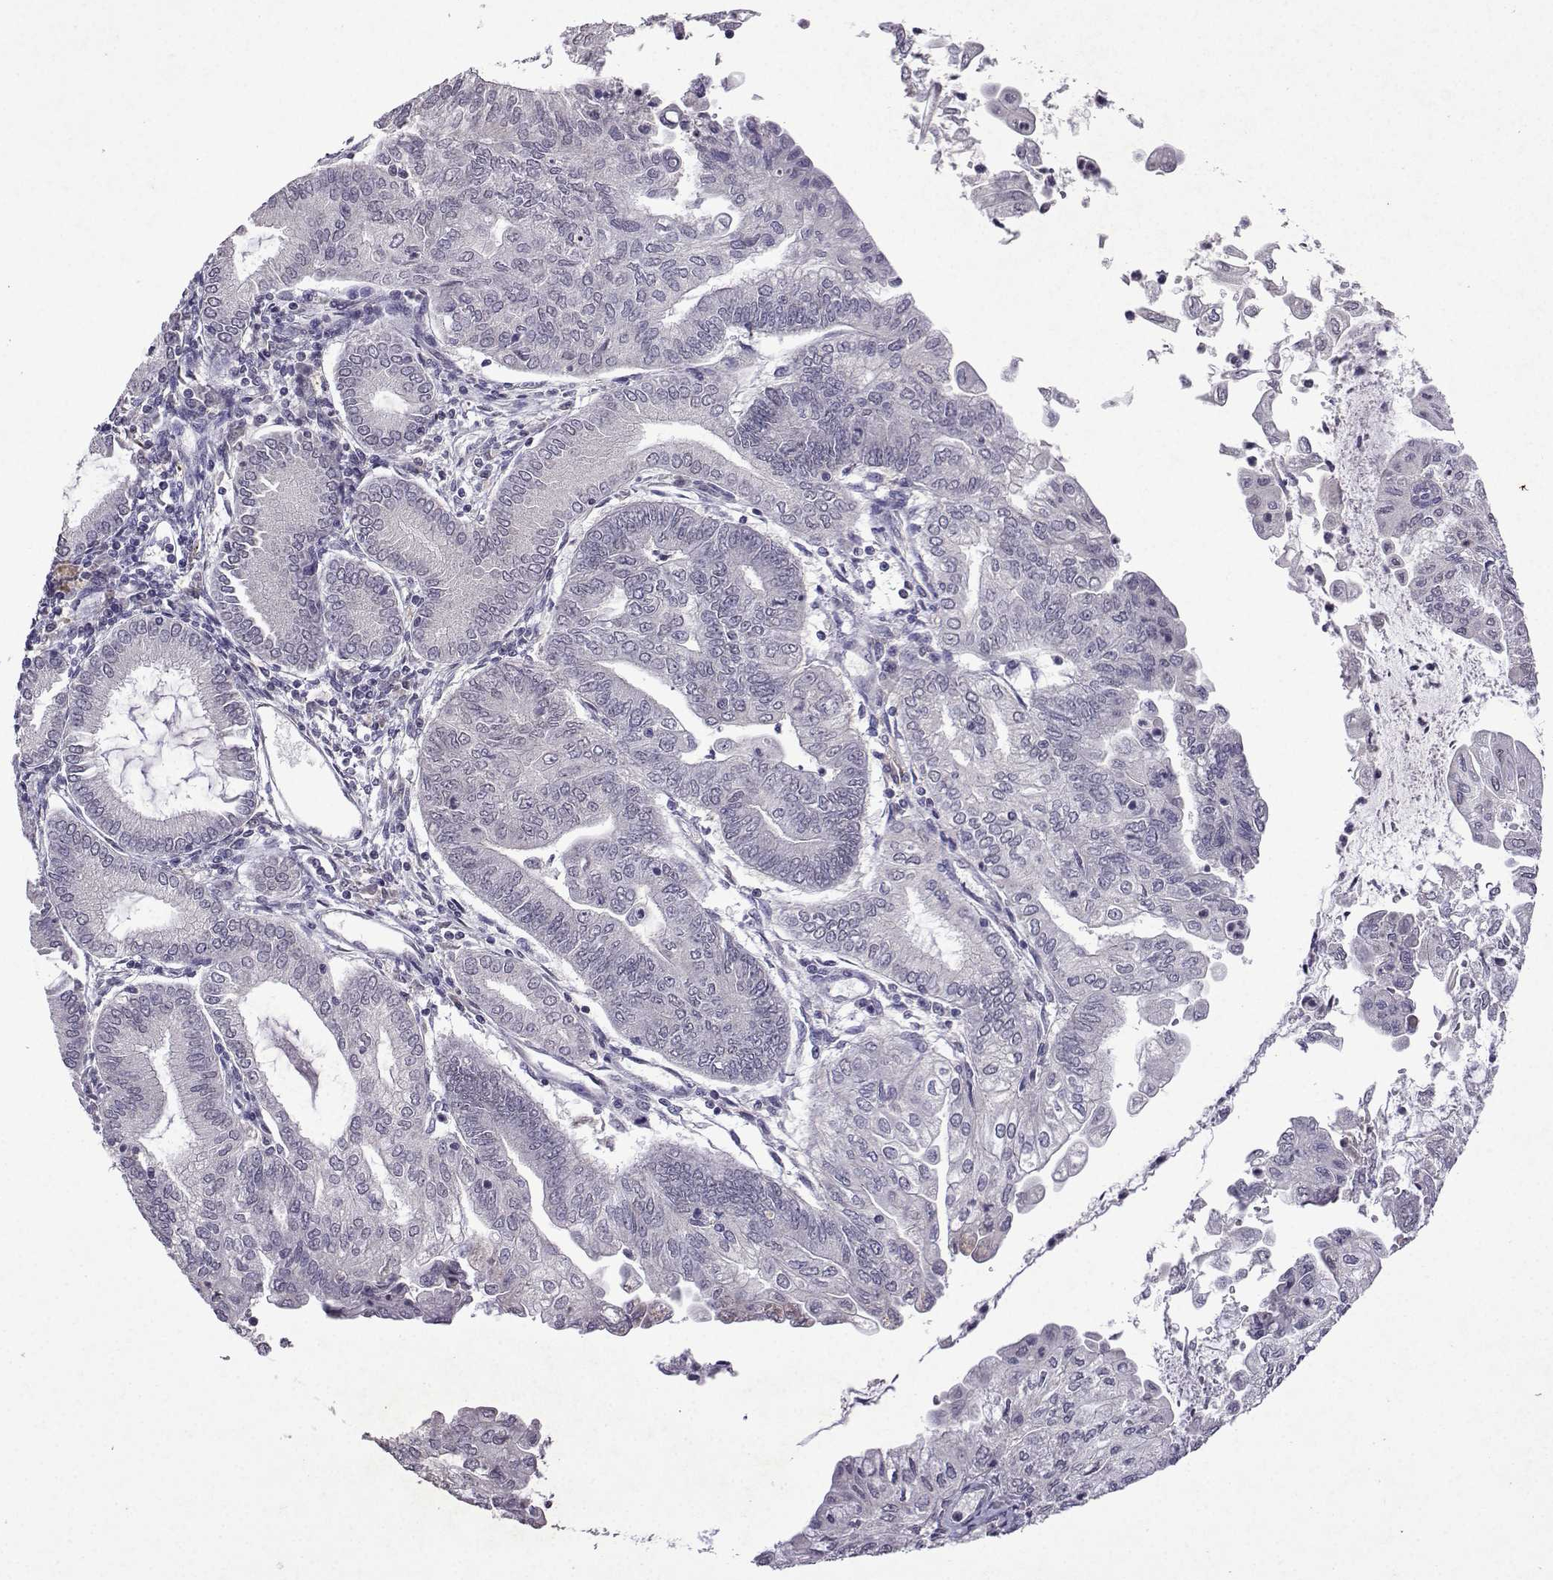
{"staining": {"intensity": "negative", "quantity": "none", "location": "none"}, "tissue": "endometrial cancer", "cell_type": "Tumor cells", "image_type": "cancer", "snomed": [{"axis": "morphology", "description": "Adenocarcinoma, NOS"}, {"axis": "topography", "description": "Endometrium"}], "caption": "A photomicrograph of human endometrial cancer is negative for staining in tumor cells.", "gene": "CCL28", "patient": {"sex": "female", "age": 55}}